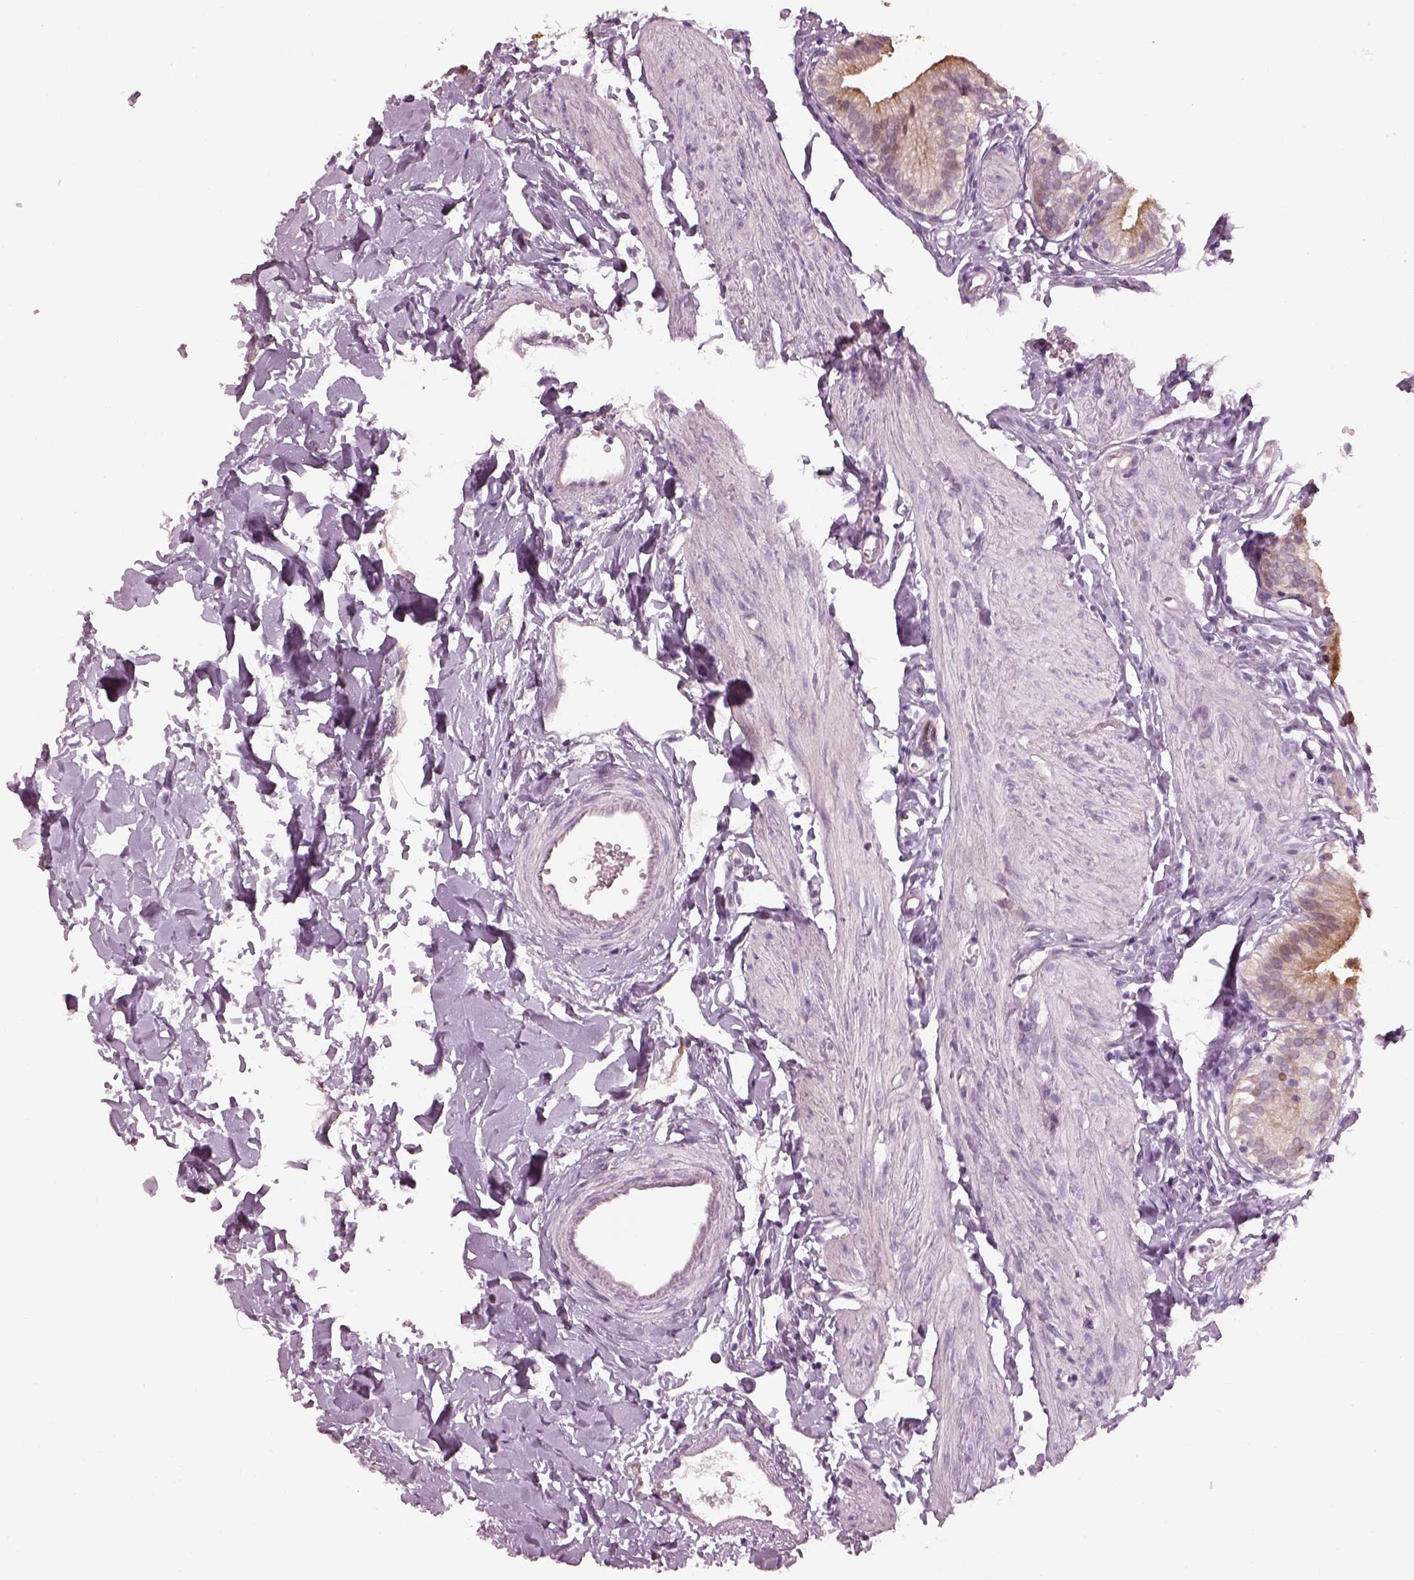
{"staining": {"intensity": "weak", "quantity": "<25%", "location": "cytoplasmic/membranous"}, "tissue": "gallbladder", "cell_type": "Glandular cells", "image_type": "normal", "snomed": [{"axis": "morphology", "description": "Normal tissue, NOS"}, {"axis": "topography", "description": "Gallbladder"}], "caption": "Human gallbladder stained for a protein using IHC exhibits no staining in glandular cells.", "gene": "CACNG4", "patient": {"sex": "female", "age": 47}}